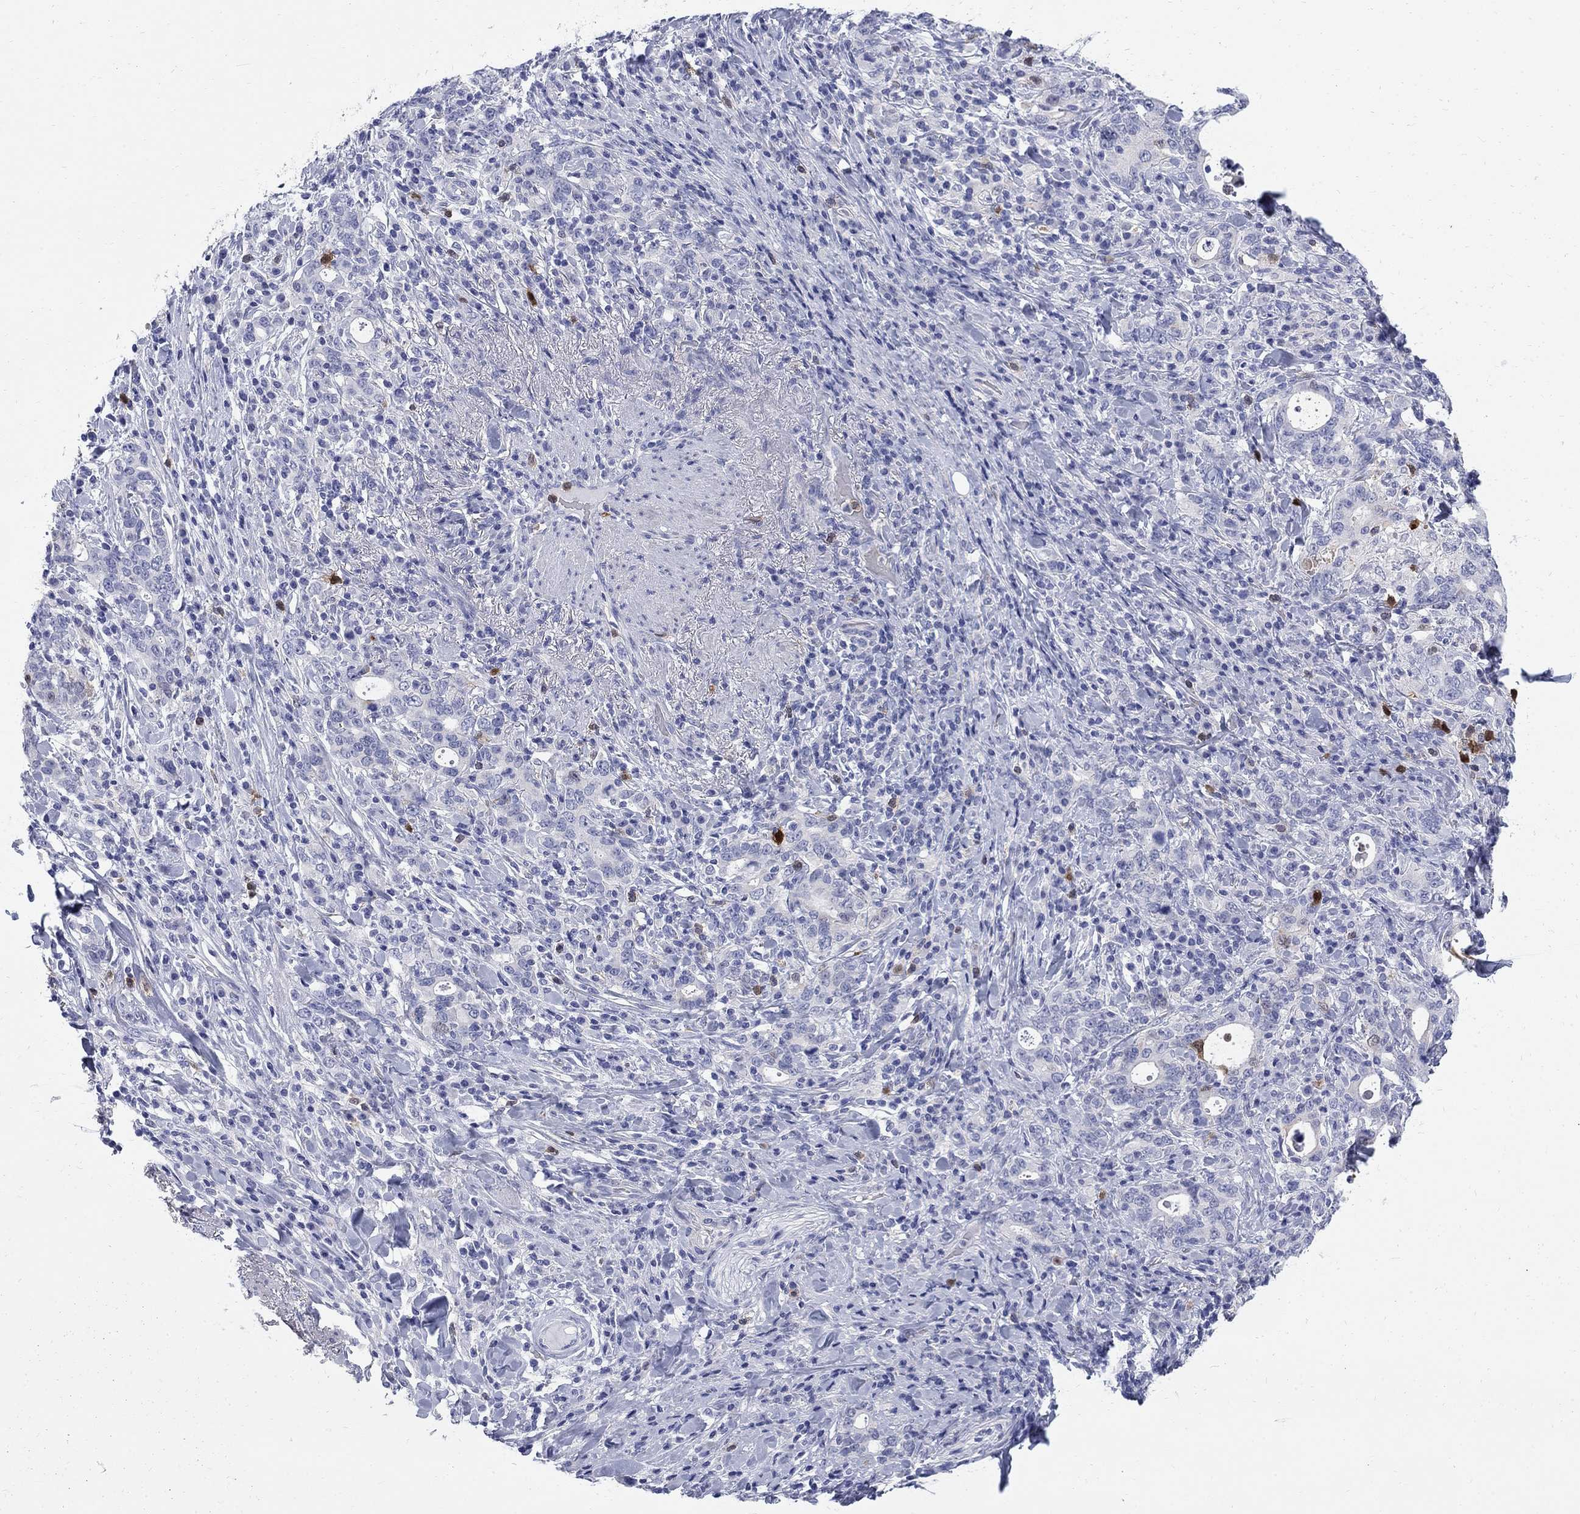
{"staining": {"intensity": "negative", "quantity": "none", "location": "none"}, "tissue": "stomach cancer", "cell_type": "Tumor cells", "image_type": "cancer", "snomed": [{"axis": "morphology", "description": "Adenocarcinoma, NOS"}, {"axis": "topography", "description": "Stomach"}], "caption": "This is an IHC micrograph of human adenocarcinoma (stomach). There is no expression in tumor cells.", "gene": "SERPINB2", "patient": {"sex": "male", "age": 79}}